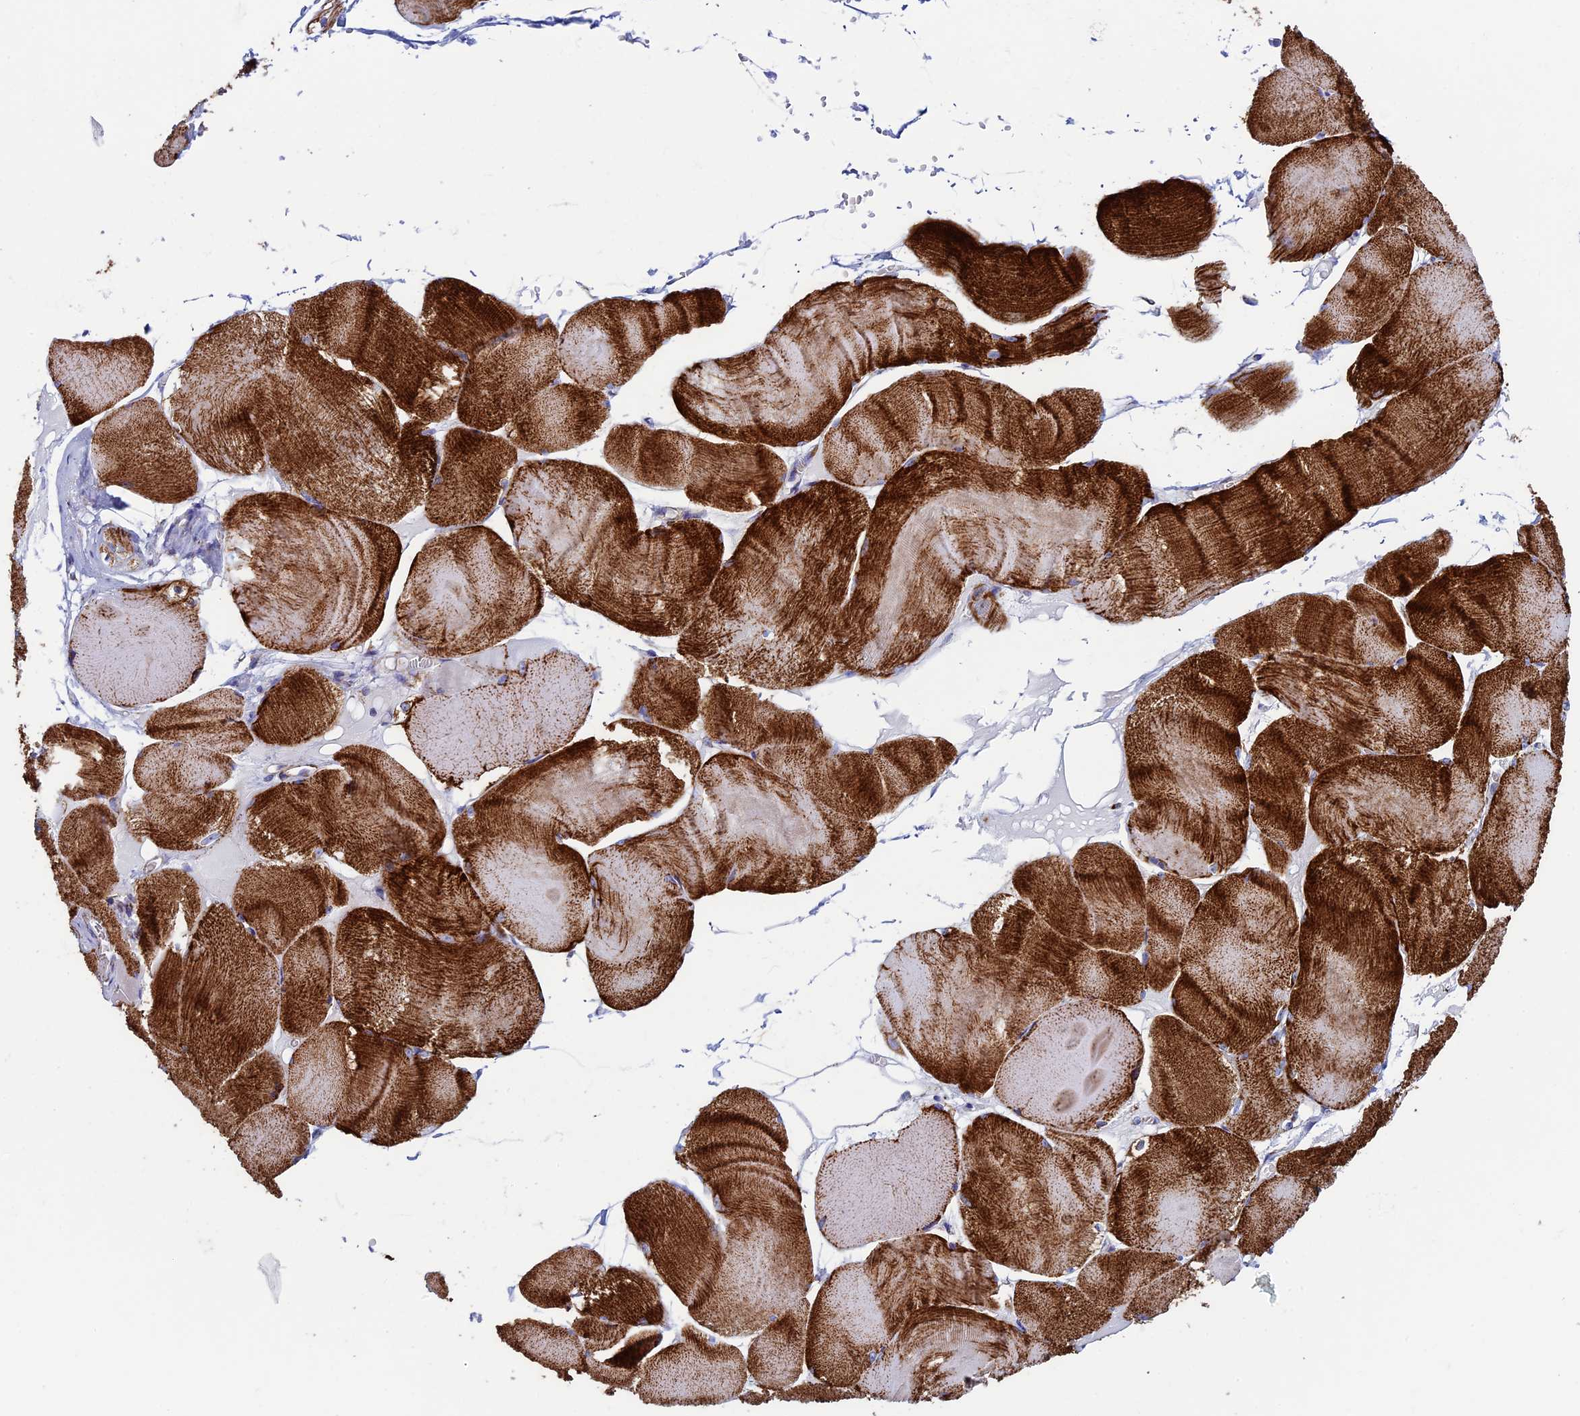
{"staining": {"intensity": "strong", "quantity": ">75%", "location": "cytoplasmic/membranous"}, "tissue": "skeletal muscle", "cell_type": "Myocytes", "image_type": "normal", "snomed": [{"axis": "morphology", "description": "Normal tissue, NOS"}, {"axis": "morphology", "description": "Basal cell carcinoma"}, {"axis": "topography", "description": "Skeletal muscle"}], "caption": "A histopathology image of human skeletal muscle stained for a protein demonstrates strong cytoplasmic/membranous brown staining in myocytes.", "gene": "UQCRFS1", "patient": {"sex": "female", "age": 64}}